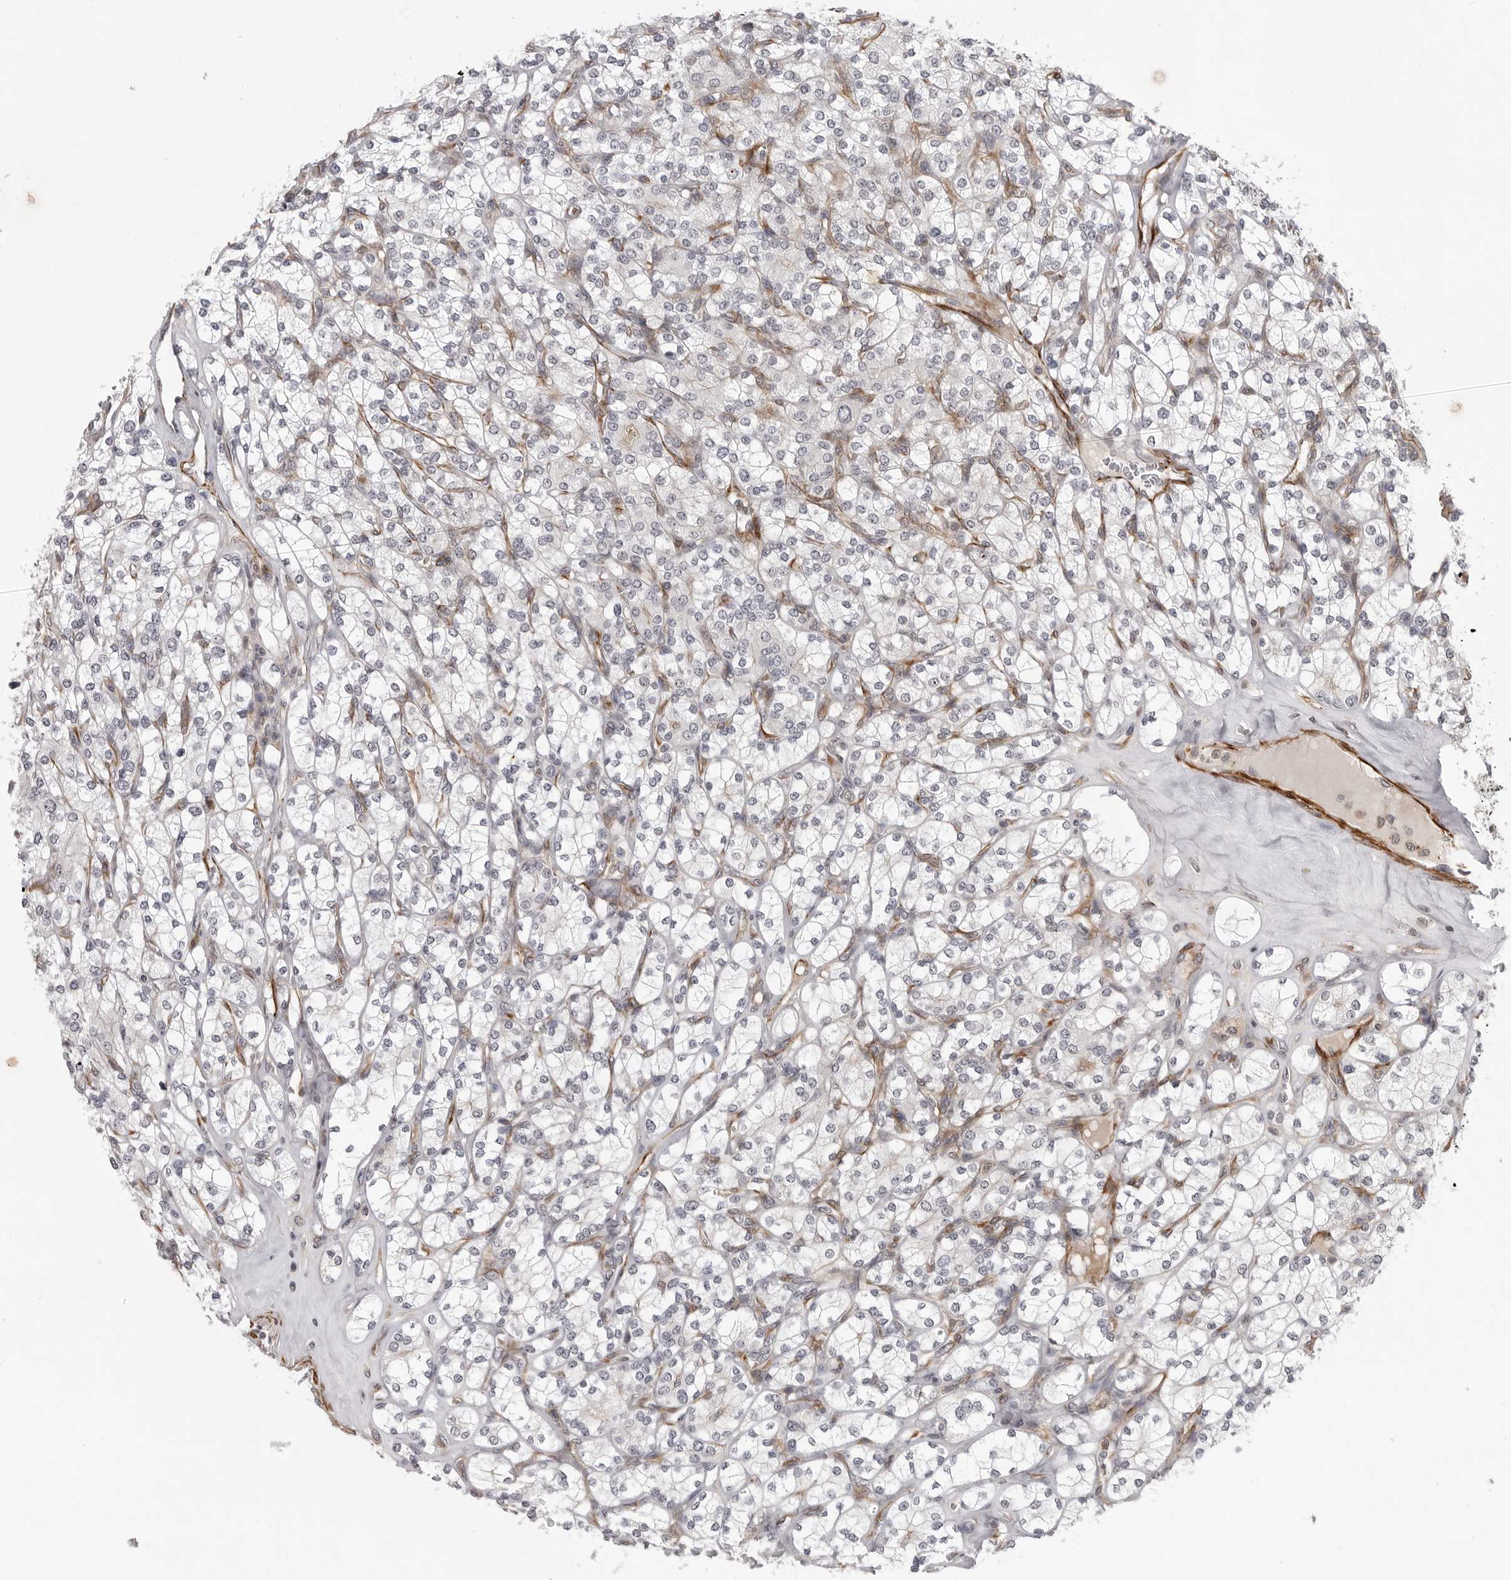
{"staining": {"intensity": "negative", "quantity": "none", "location": "none"}, "tissue": "renal cancer", "cell_type": "Tumor cells", "image_type": "cancer", "snomed": [{"axis": "morphology", "description": "Adenocarcinoma, NOS"}, {"axis": "topography", "description": "Kidney"}], "caption": "The histopathology image shows no staining of tumor cells in renal cancer. (DAB (3,3'-diaminobenzidine) immunohistochemistry (IHC) with hematoxylin counter stain).", "gene": "TUT4", "patient": {"sex": "male", "age": 77}}